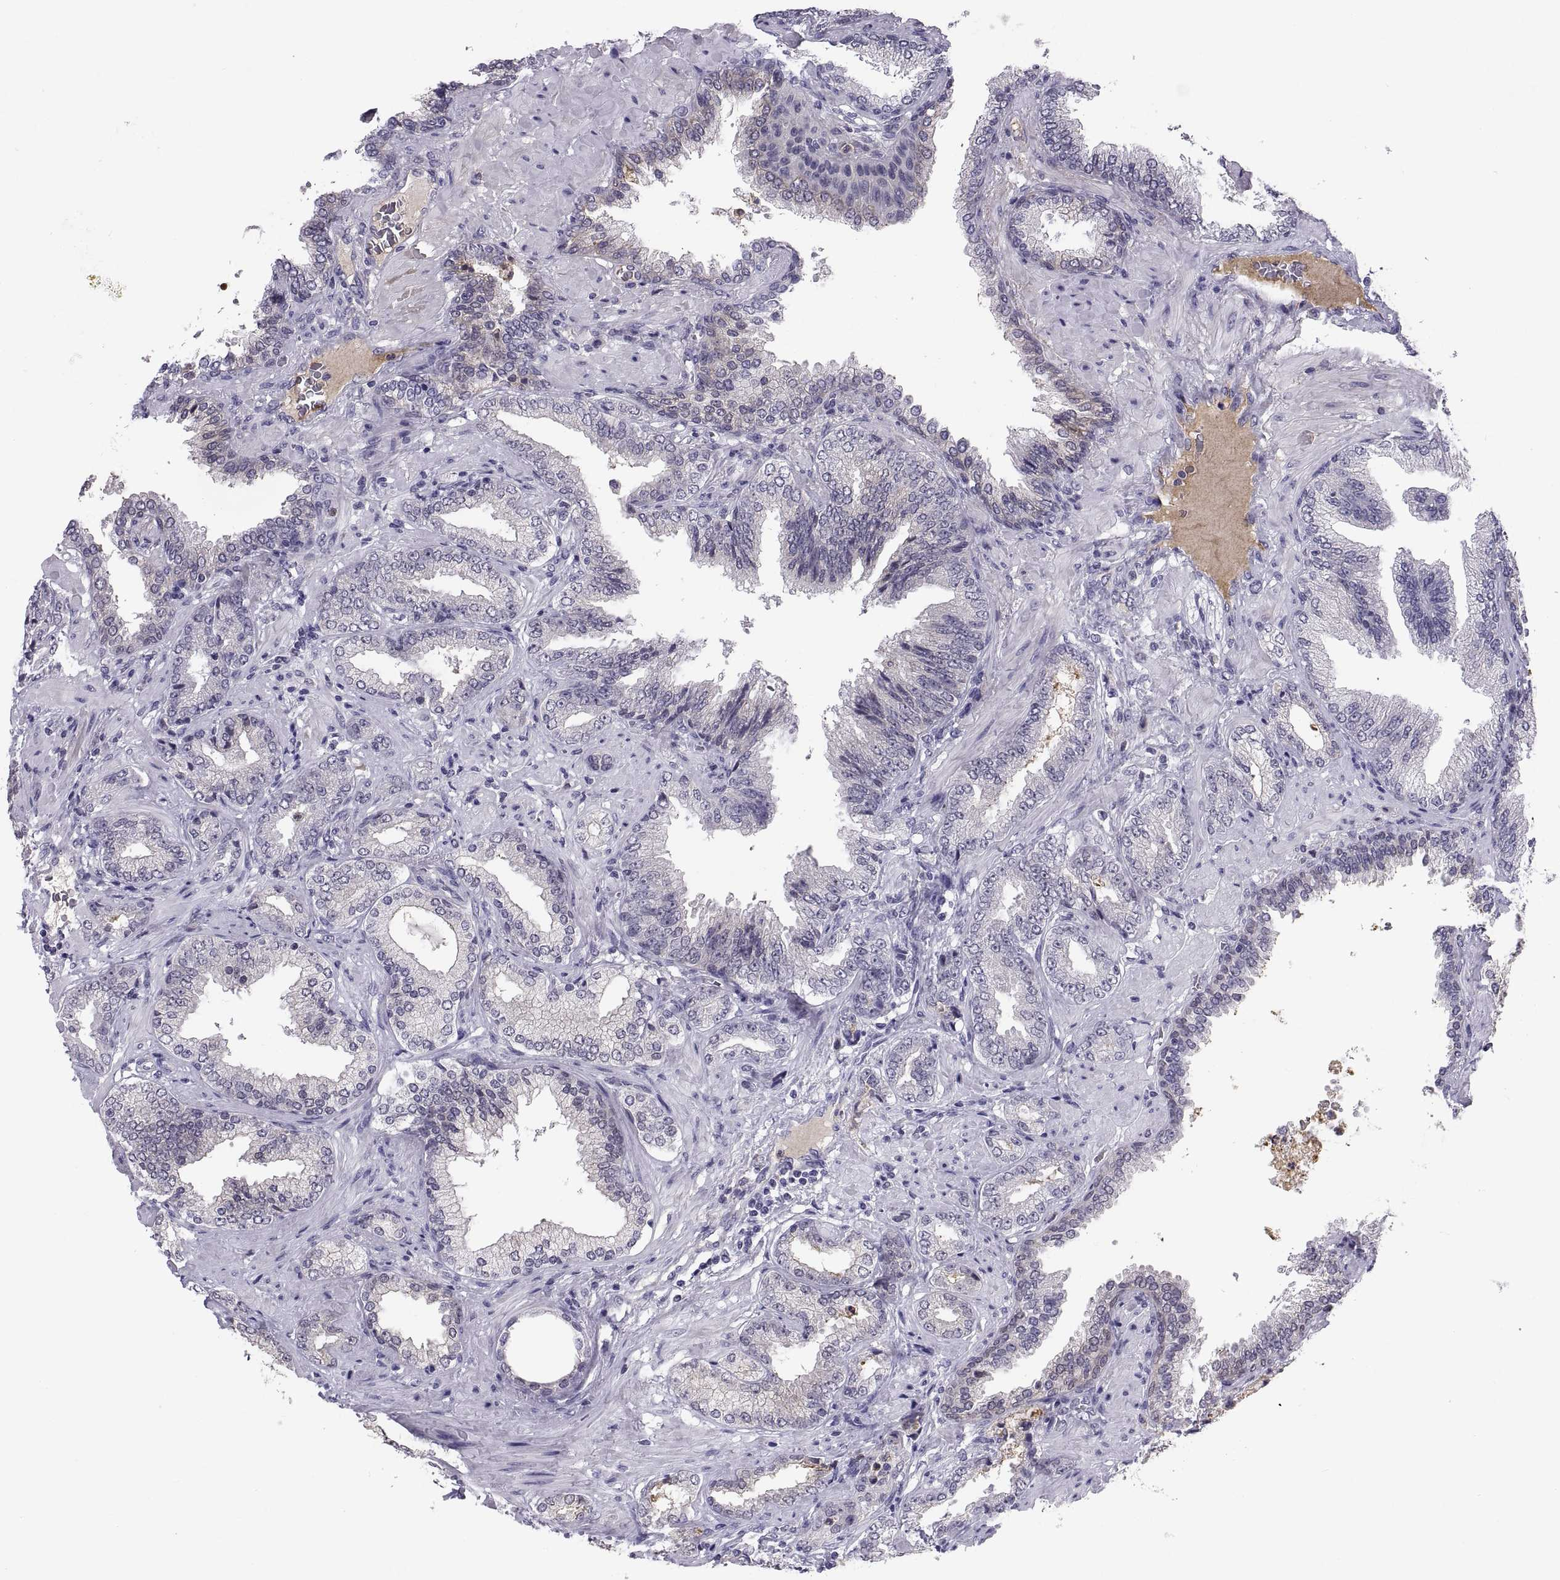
{"staining": {"intensity": "negative", "quantity": "none", "location": "none"}, "tissue": "prostate cancer", "cell_type": "Tumor cells", "image_type": "cancer", "snomed": [{"axis": "morphology", "description": "Adenocarcinoma, Low grade"}, {"axis": "topography", "description": "Prostate"}], "caption": "The immunohistochemistry photomicrograph has no significant expression in tumor cells of low-grade adenocarcinoma (prostate) tissue.", "gene": "PKP1", "patient": {"sex": "male", "age": 68}}